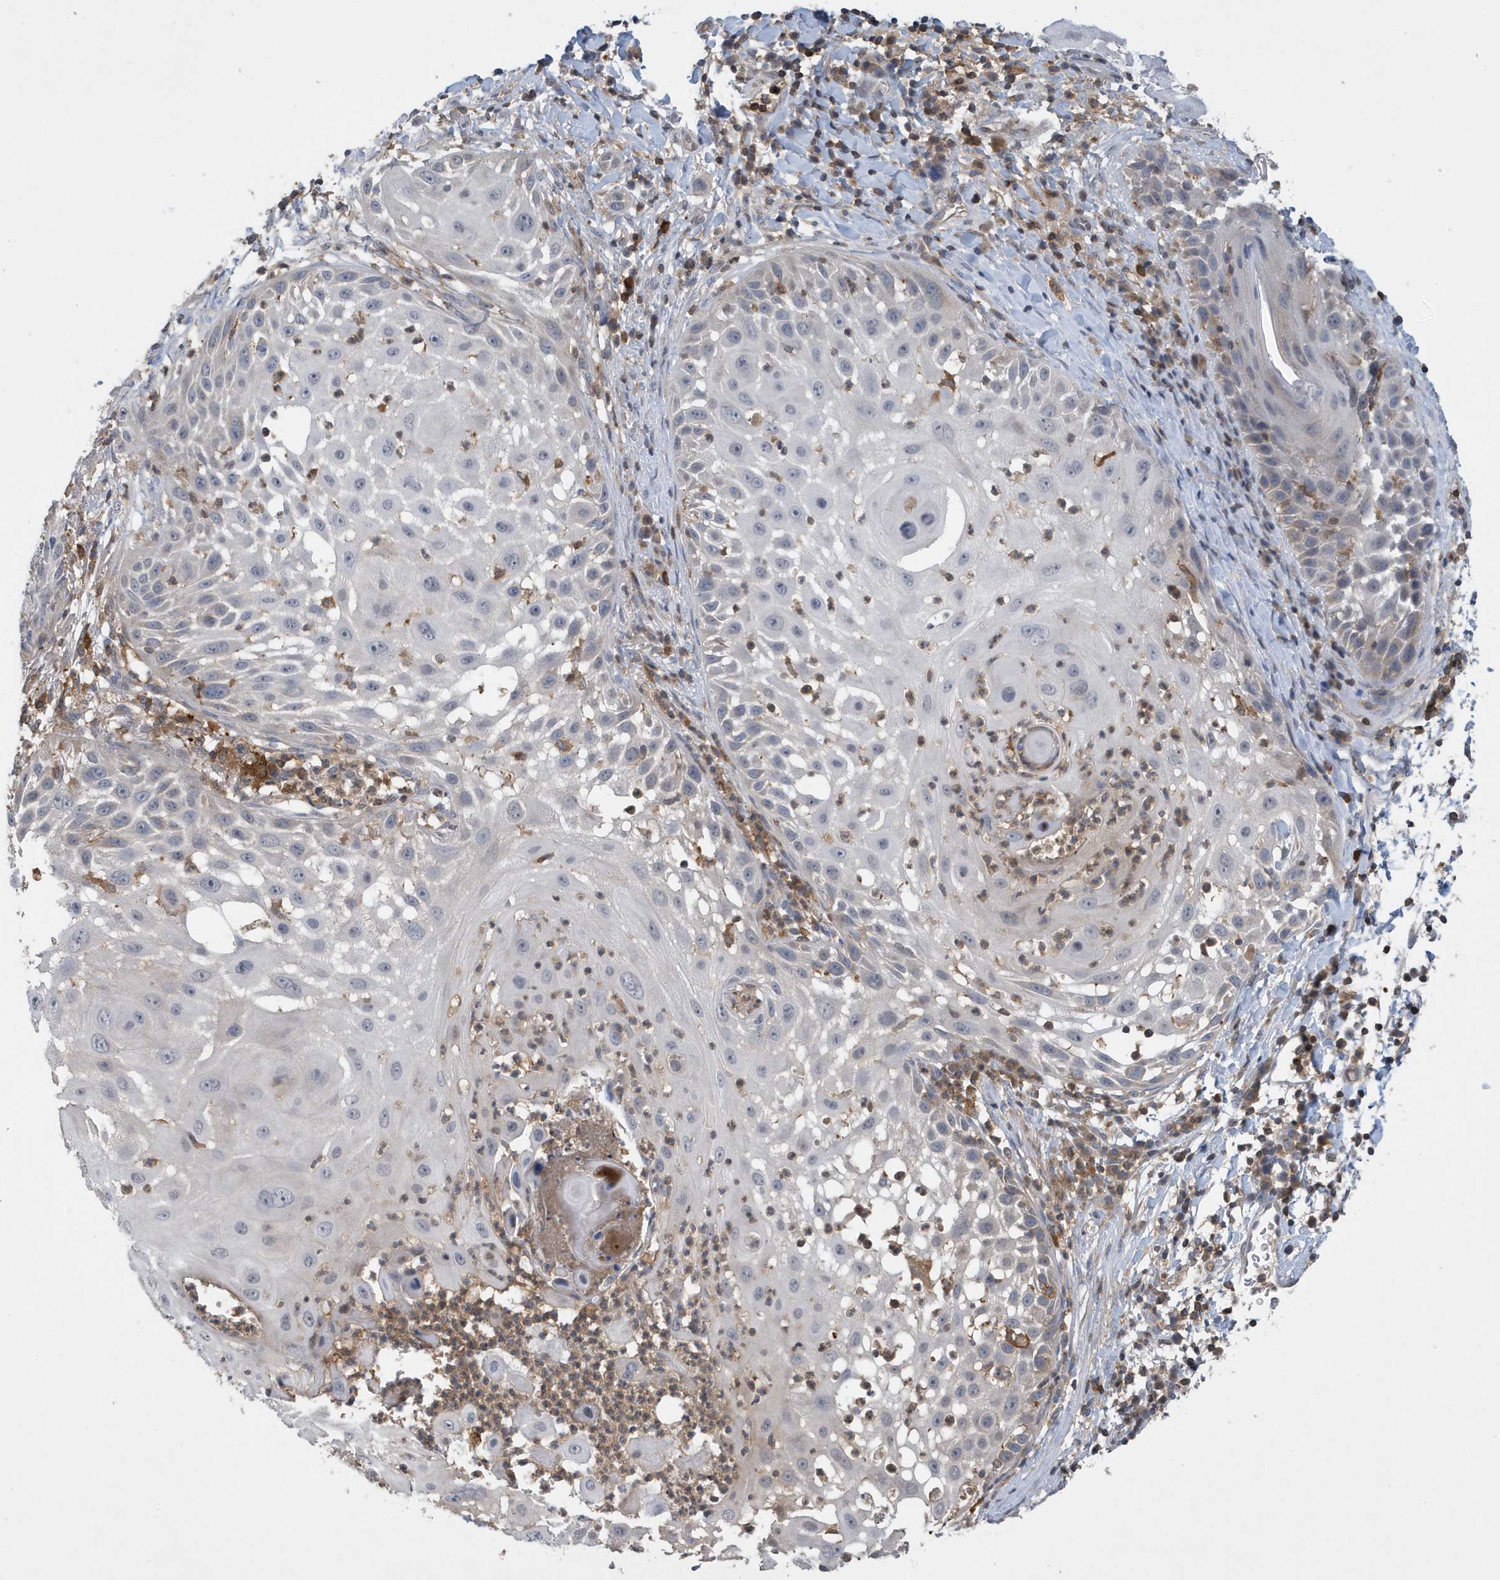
{"staining": {"intensity": "moderate", "quantity": "<25%", "location": "cytoplasmic/membranous"}, "tissue": "skin cancer", "cell_type": "Tumor cells", "image_type": "cancer", "snomed": [{"axis": "morphology", "description": "Squamous cell carcinoma, NOS"}, {"axis": "topography", "description": "Skin"}], "caption": "Immunohistochemical staining of human squamous cell carcinoma (skin) exhibits low levels of moderate cytoplasmic/membranous positivity in approximately <25% of tumor cells.", "gene": "NSUN3", "patient": {"sex": "female", "age": 44}}